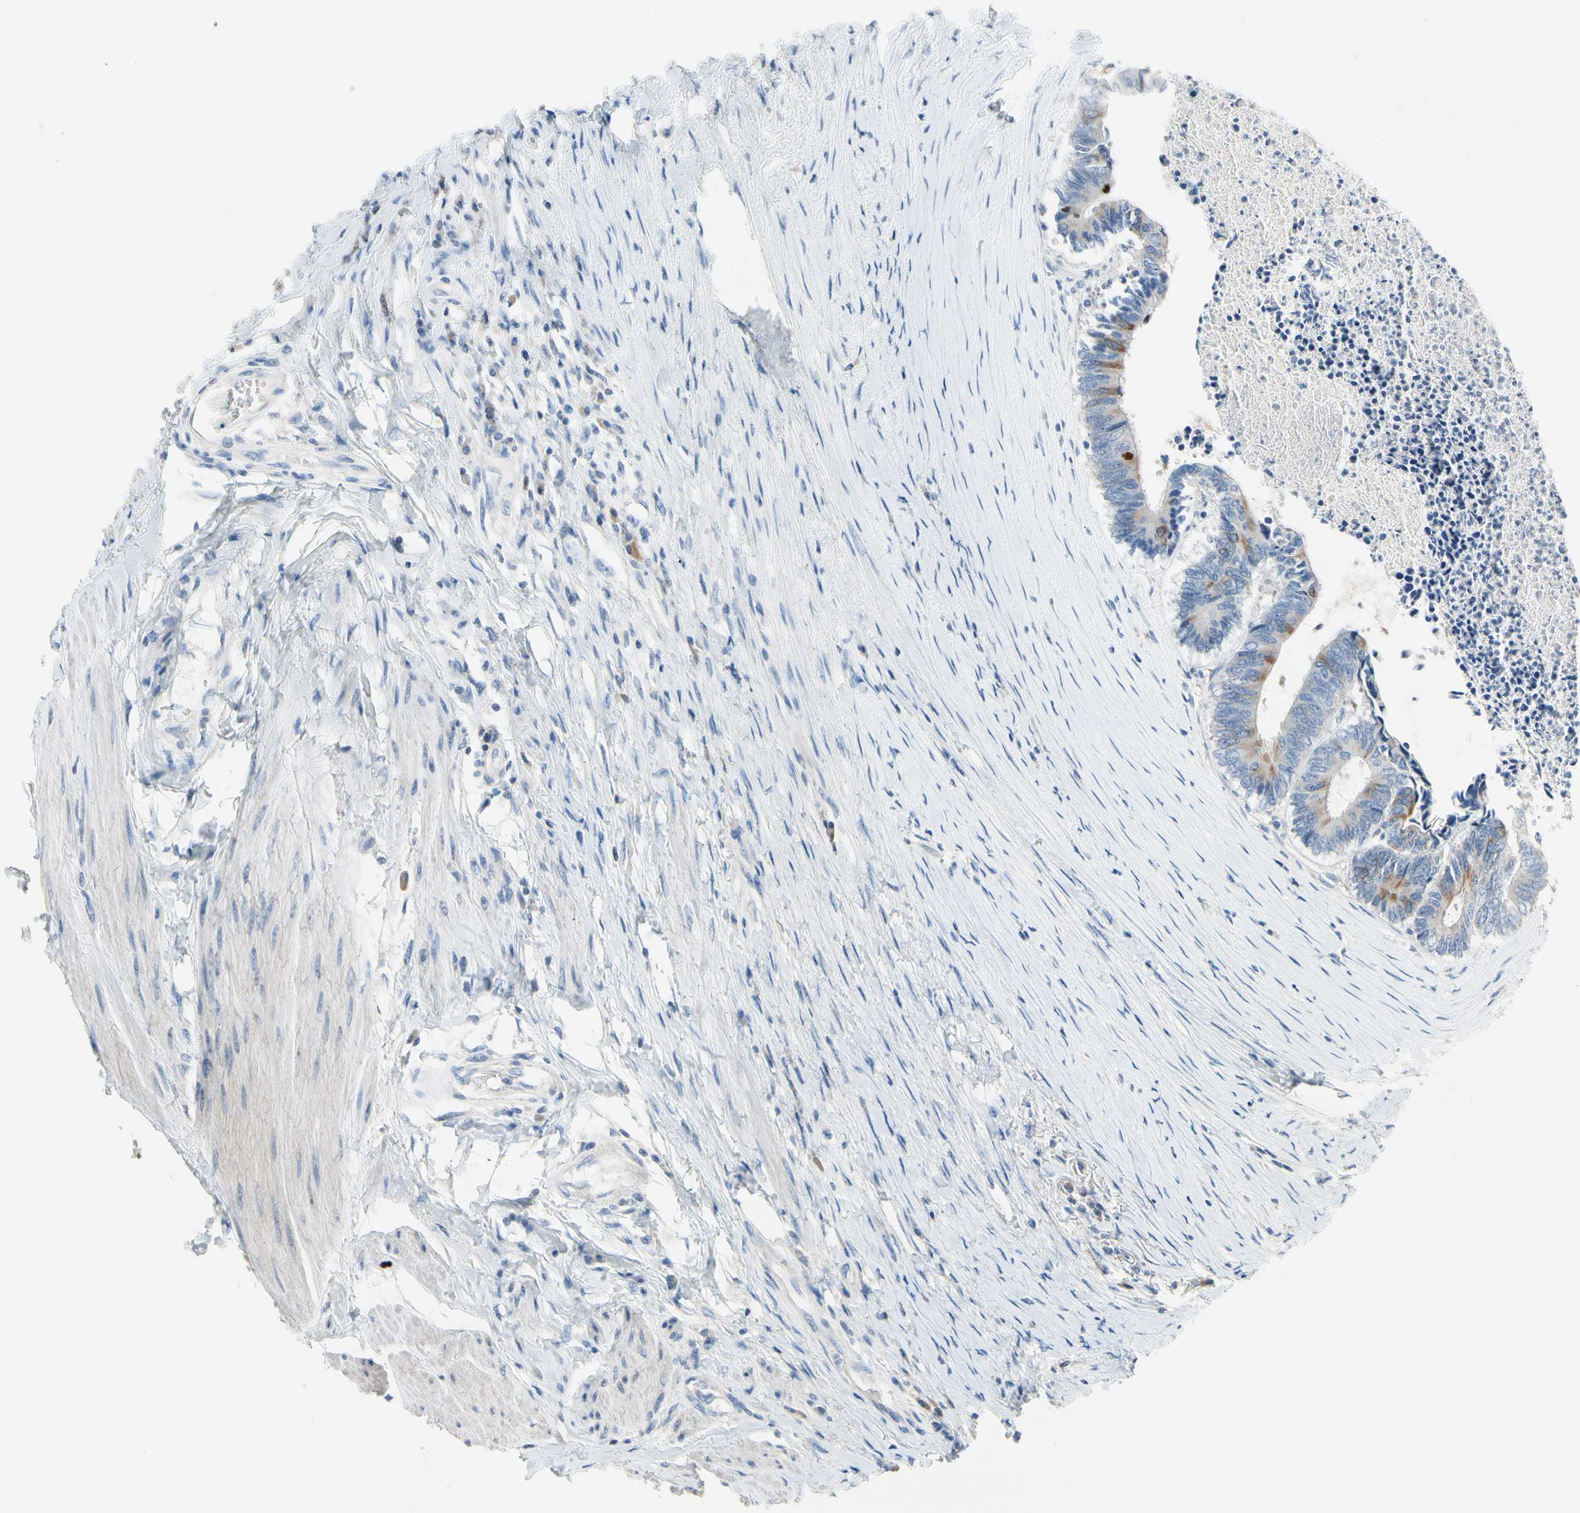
{"staining": {"intensity": "moderate", "quantity": "<25%", "location": "cytoplasmic/membranous"}, "tissue": "colorectal cancer", "cell_type": "Tumor cells", "image_type": "cancer", "snomed": [{"axis": "morphology", "description": "Adenocarcinoma, NOS"}, {"axis": "topography", "description": "Rectum"}], "caption": "Brown immunohistochemical staining in colorectal cancer (adenocarcinoma) reveals moderate cytoplasmic/membranous positivity in about <25% of tumor cells.", "gene": "CKAP2", "patient": {"sex": "male", "age": 63}}